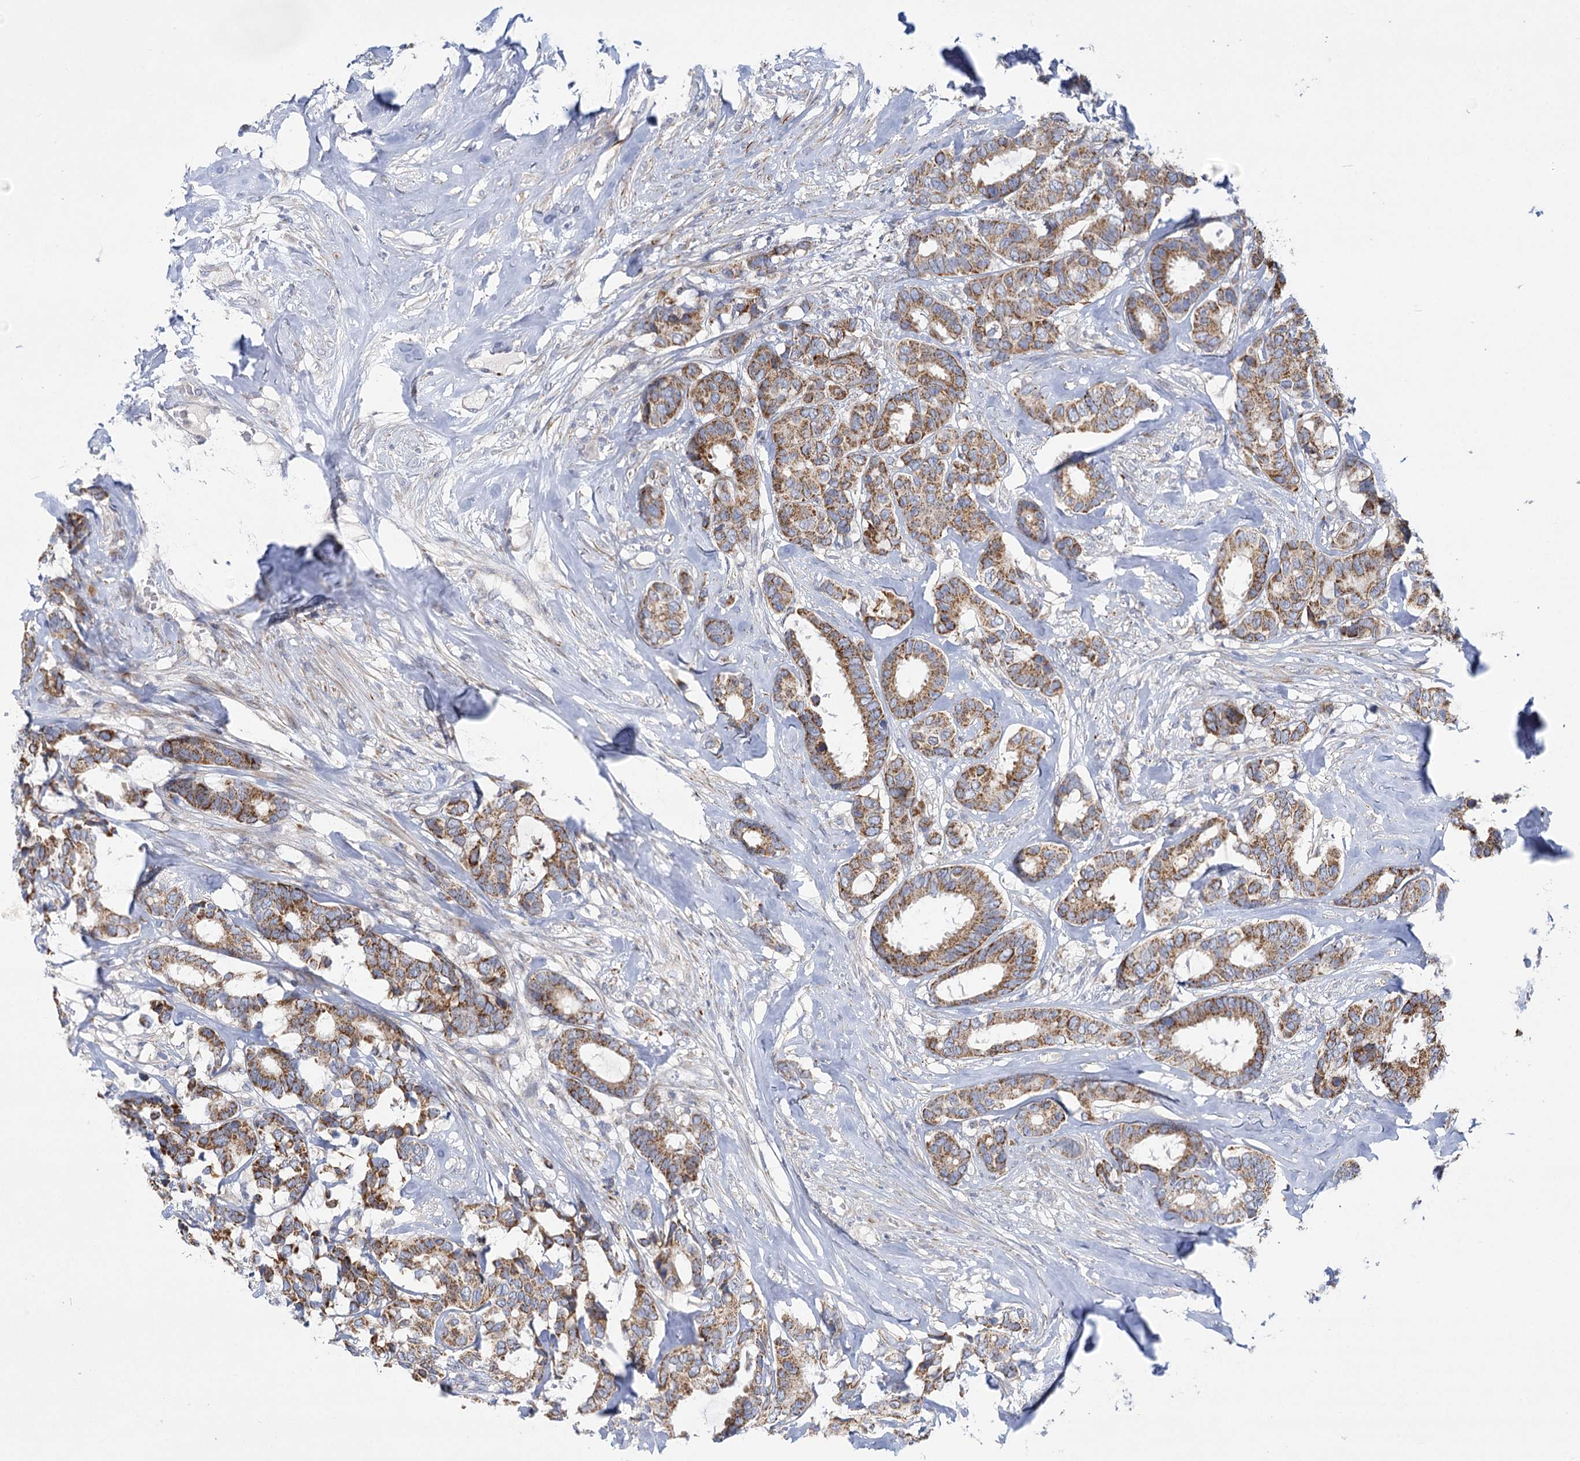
{"staining": {"intensity": "moderate", "quantity": ">75%", "location": "cytoplasmic/membranous"}, "tissue": "breast cancer", "cell_type": "Tumor cells", "image_type": "cancer", "snomed": [{"axis": "morphology", "description": "Duct carcinoma"}, {"axis": "topography", "description": "Breast"}], "caption": "This photomicrograph demonstrates infiltrating ductal carcinoma (breast) stained with IHC to label a protein in brown. The cytoplasmic/membranous of tumor cells show moderate positivity for the protein. Nuclei are counter-stained blue.", "gene": "DHTKD1", "patient": {"sex": "female", "age": 87}}